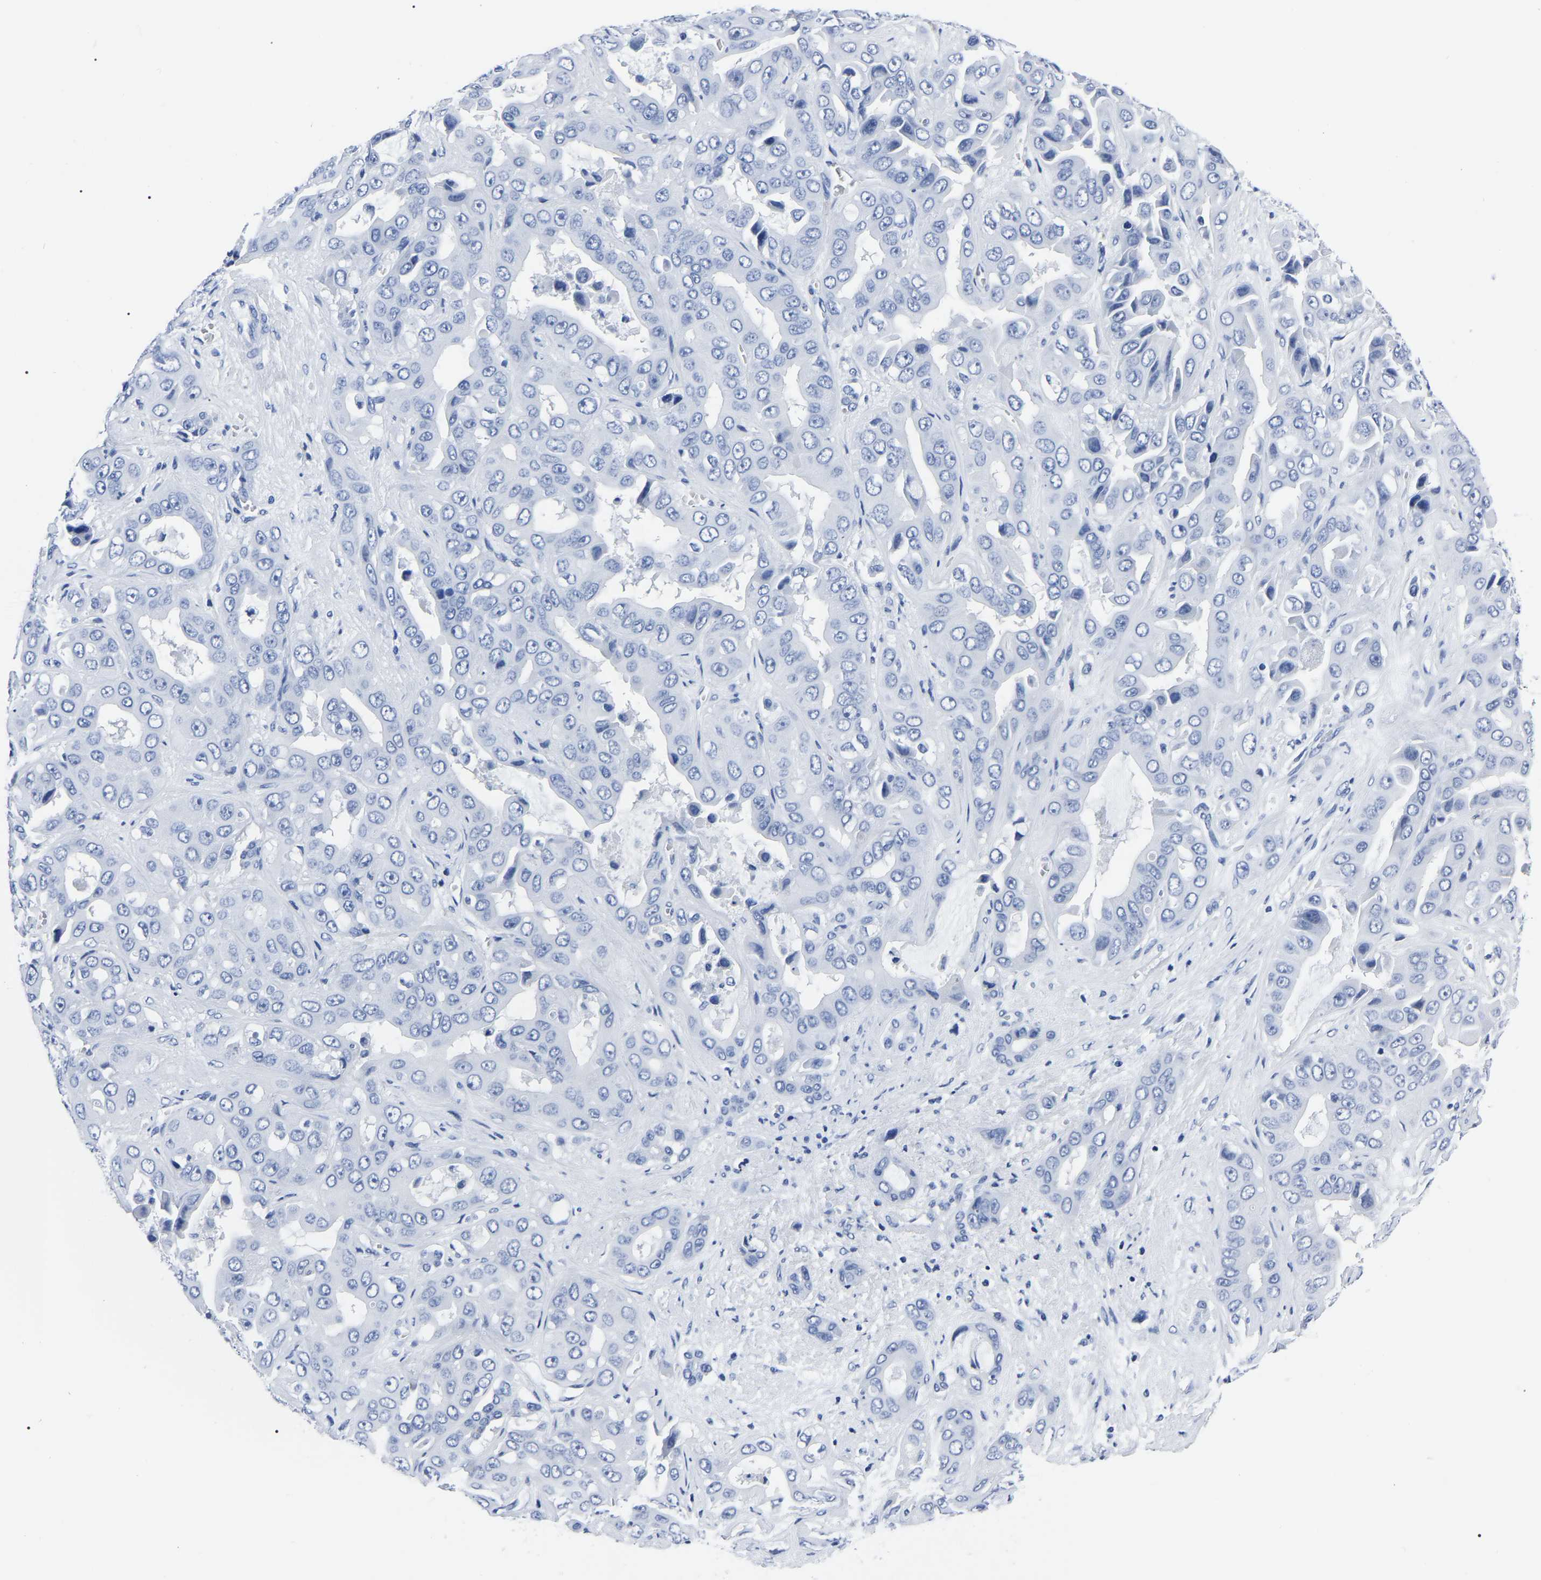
{"staining": {"intensity": "negative", "quantity": "none", "location": "none"}, "tissue": "liver cancer", "cell_type": "Tumor cells", "image_type": "cancer", "snomed": [{"axis": "morphology", "description": "Cholangiocarcinoma"}, {"axis": "topography", "description": "Liver"}], "caption": "The immunohistochemistry (IHC) photomicrograph has no significant positivity in tumor cells of liver cholangiocarcinoma tissue.", "gene": "IMPG2", "patient": {"sex": "female", "age": 52}}